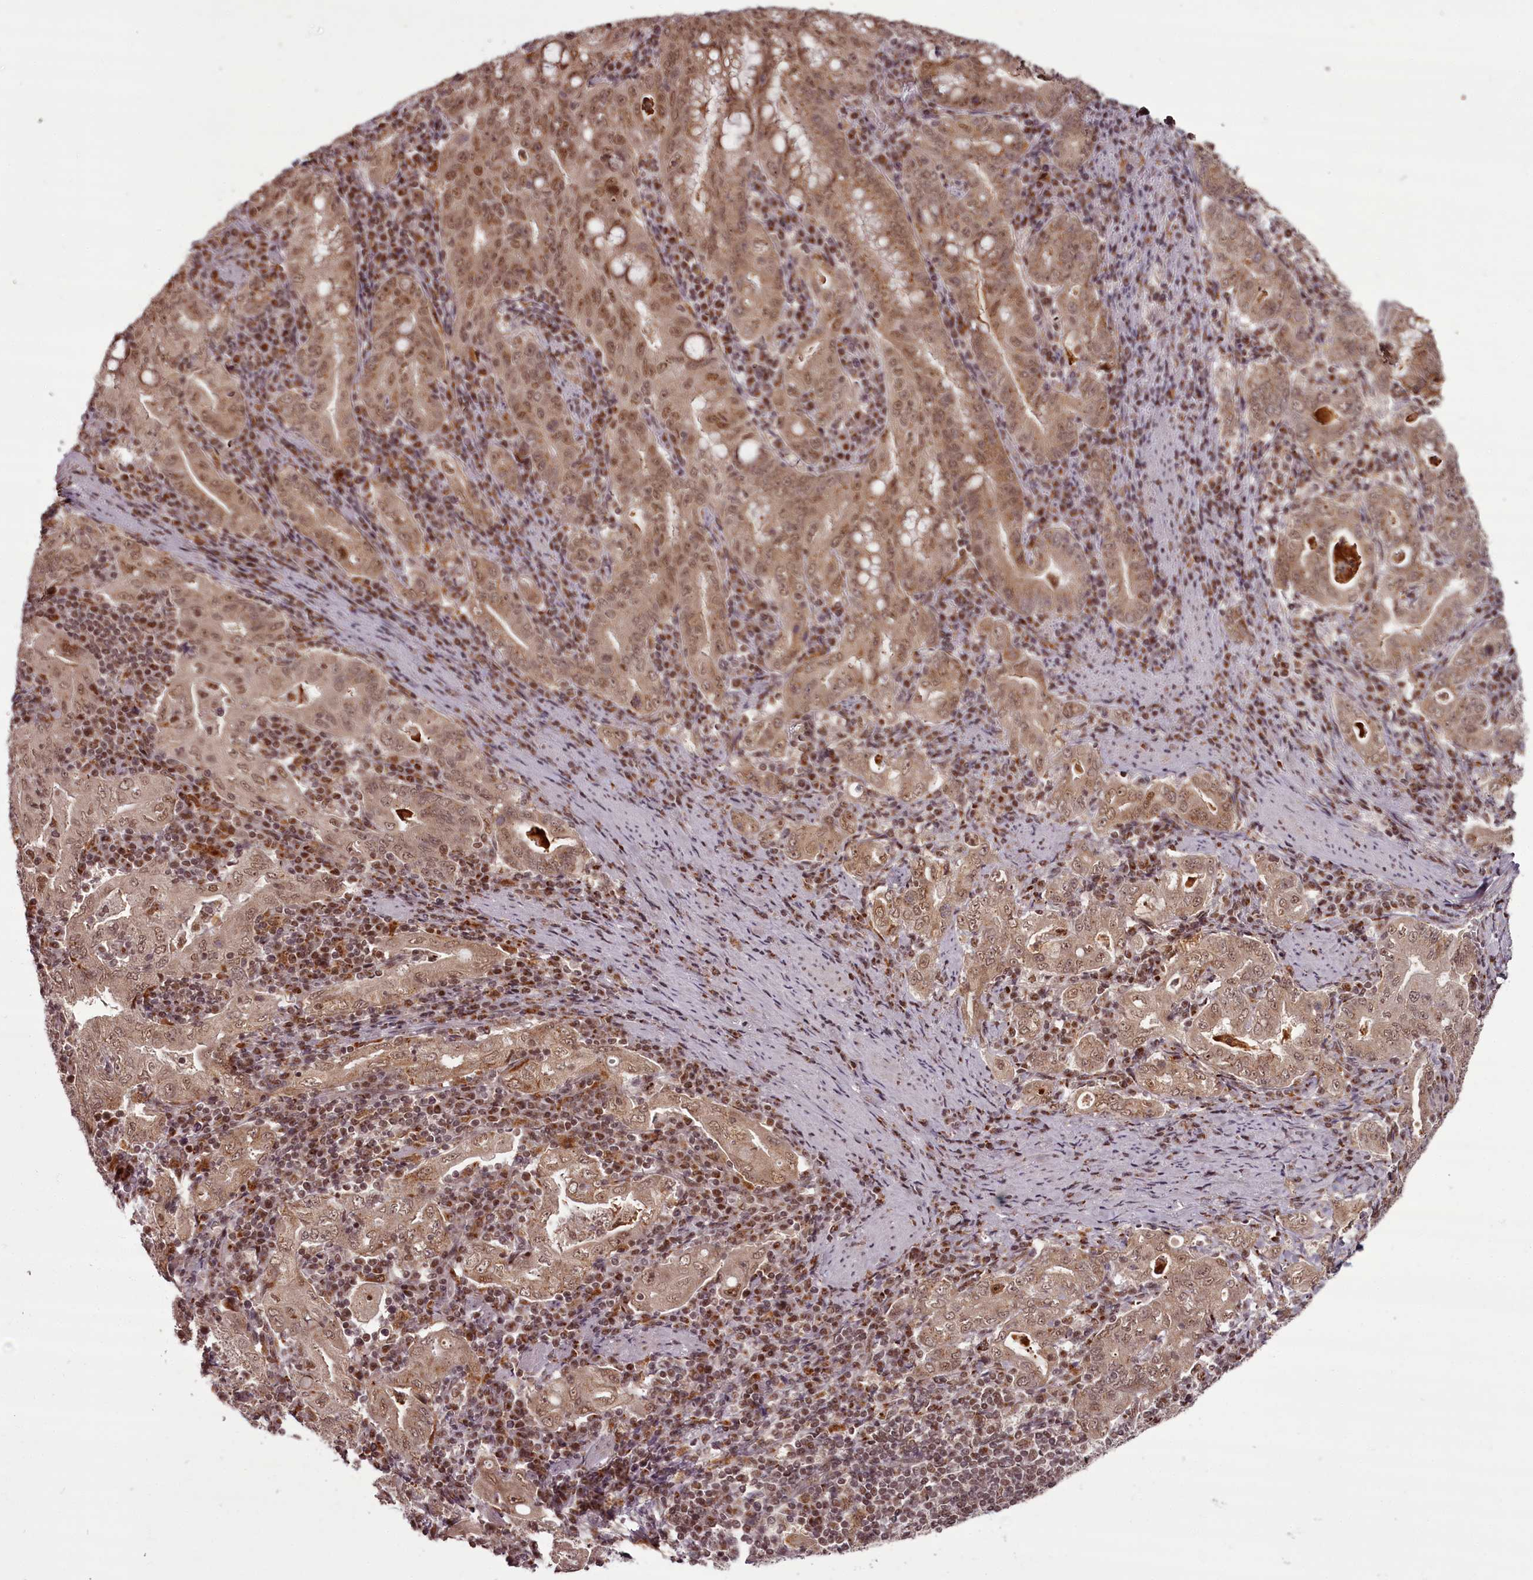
{"staining": {"intensity": "moderate", "quantity": ">75%", "location": "cytoplasmic/membranous,nuclear"}, "tissue": "stomach cancer", "cell_type": "Tumor cells", "image_type": "cancer", "snomed": [{"axis": "morphology", "description": "Normal tissue, NOS"}, {"axis": "morphology", "description": "Adenocarcinoma, NOS"}, {"axis": "topography", "description": "Esophagus"}, {"axis": "topography", "description": "Stomach, upper"}, {"axis": "topography", "description": "Peripheral nerve tissue"}], "caption": "Stomach cancer stained with DAB immunohistochemistry (IHC) shows medium levels of moderate cytoplasmic/membranous and nuclear expression in about >75% of tumor cells. (DAB IHC, brown staining for protein, blue staining for nuclei).", "gene": "CEP83", "patient": {"sex": "male", "age": 62}}